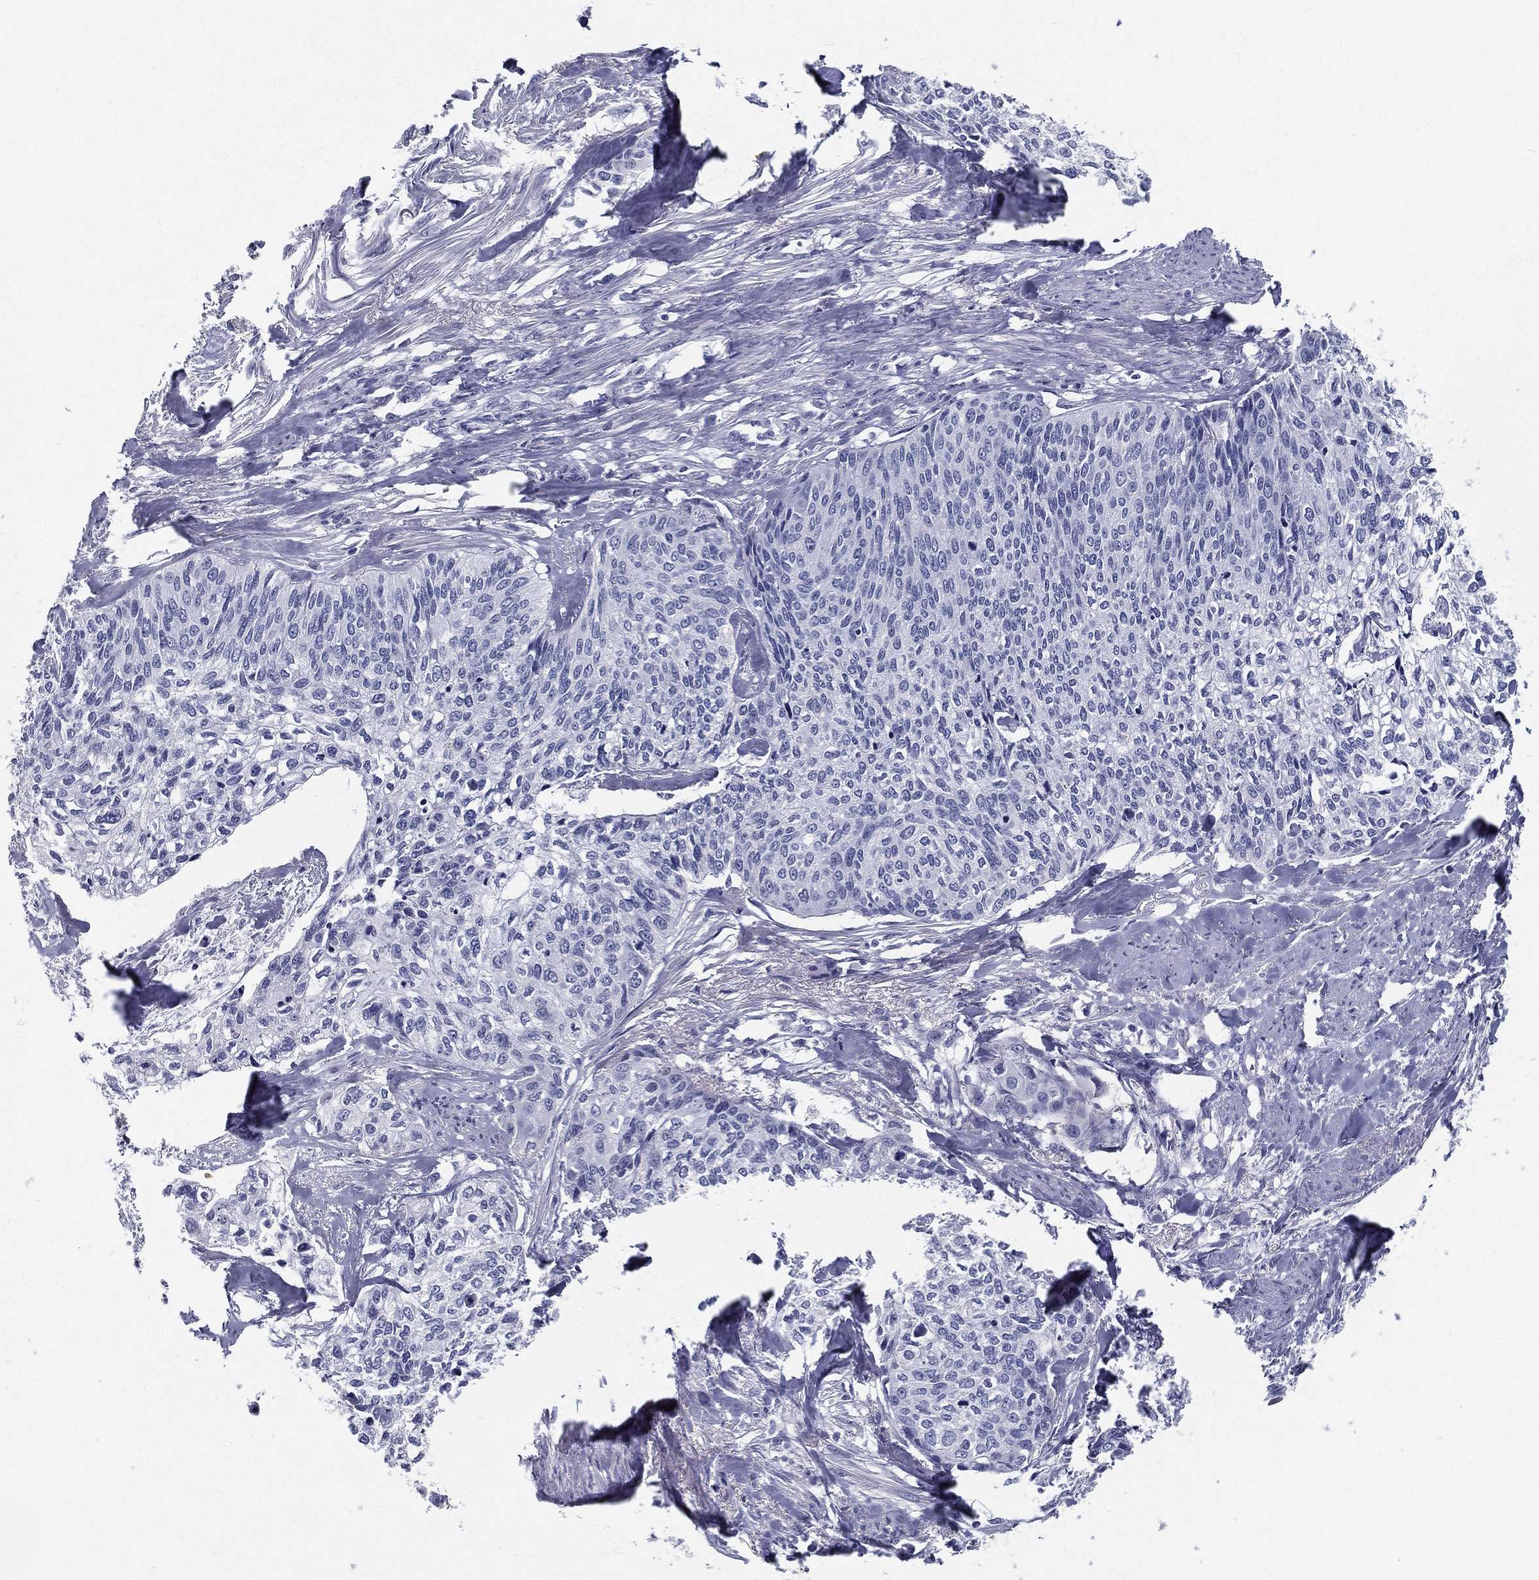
{"staining": {"intensity": "negative", "quantity": "none", "location": "none"}, "tissue": "cervical cancer", "cell_type": "Tumor cells", "image_type": "cancer", "snomed": [{"axis": "morphology", "description": "Squamous cell carcinoma, NOS"}, {"axis": "topography", "description": "Cervix"}], "caption": "Immunohistochemistry (IHC) photomicrograph of human cervical cancer stained for a protein (brown), which displays no staining in tumor cells.", "gene": "STS", "patient": {"sex": "female", "age": 58}}